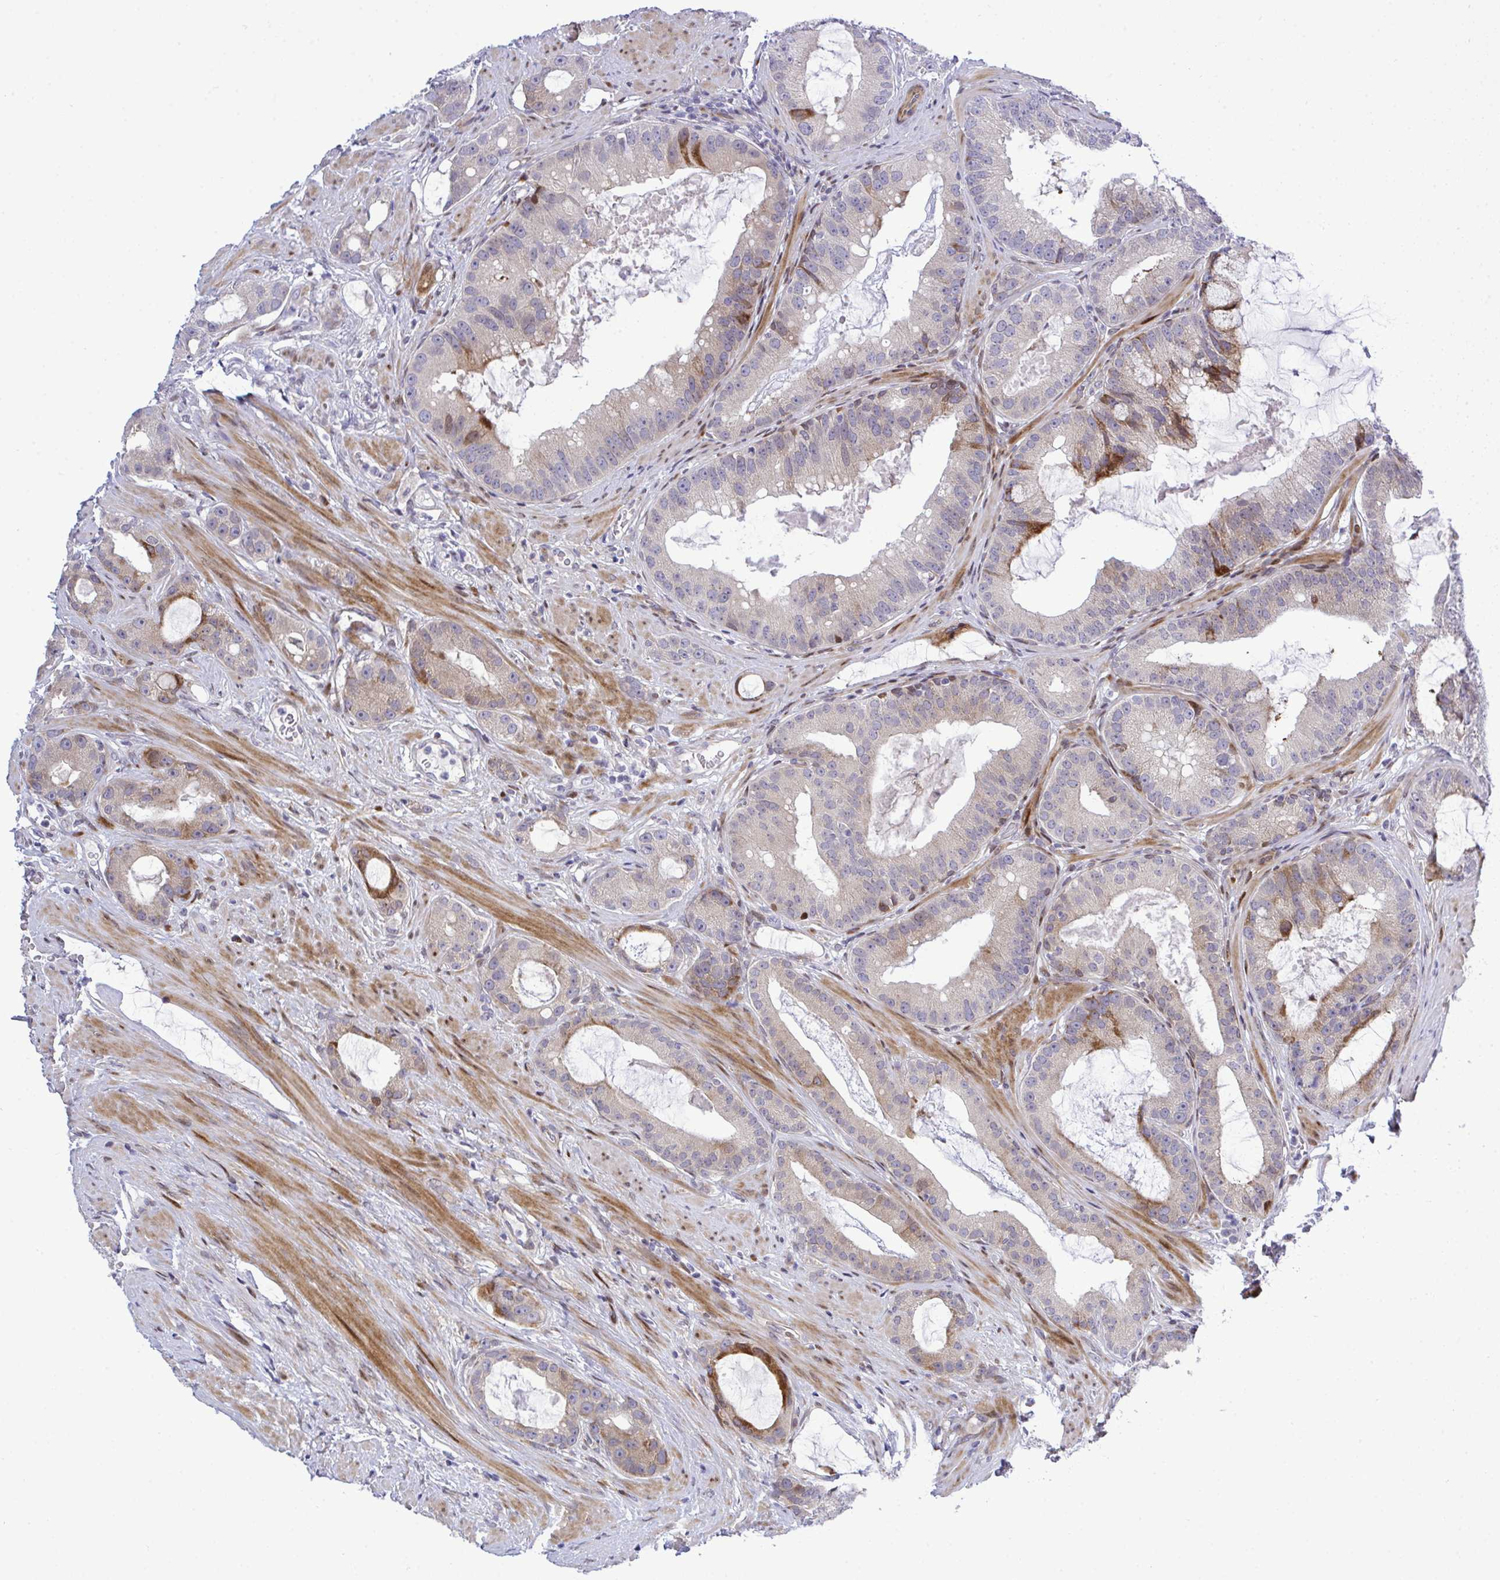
{"staining": {"intensity": "moderate", "quantity": "<25%", "location": "cytoplasmic/membranous"}, "tissue": "prostate cancer", "cell_type": "Tumor cells", "image_type": "cancer", "snomed": [{"axis": "morphology", "description": "Adenocarcinoma, High grade"}, {"axis": "topography", "description": "Prostate"}], "caption": "Prostate cancer stained with a protein marker demonstrates moderate staining in tumor cells.", "gene": "CASTOR2", "patient": {"sex": "male", "age": 65}}